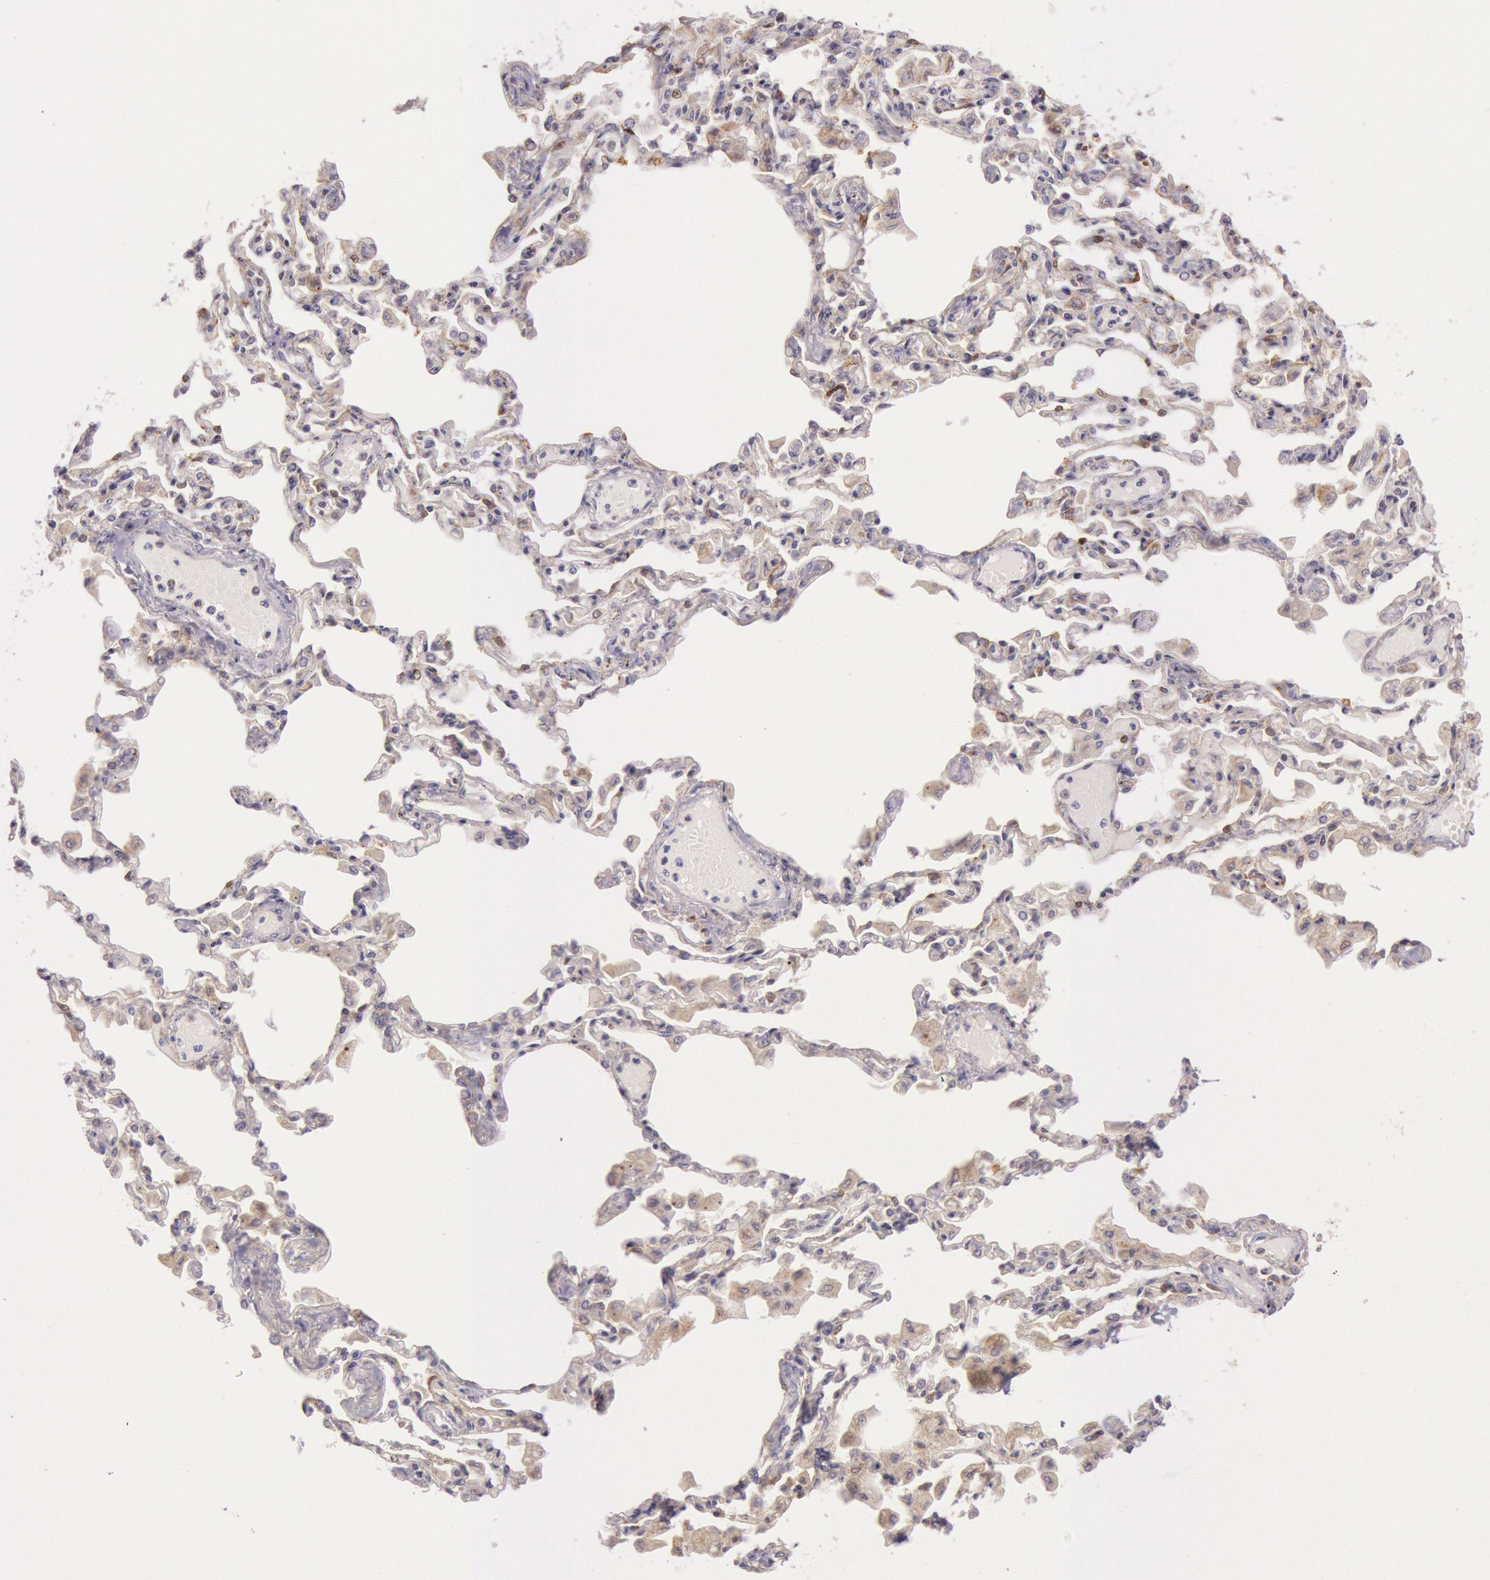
{"staining": {"intensity": "negative", "quantity": "none", "location": "none"}, "tissue": "adipose tissue", "cell_type": "Adipocytes", "image_type": "normal", "snomed": [{"axis": "morphology", "description": "Normal tissue, NOS"}, {"axis": "topography", "description": "Bronchus"}, {"axis": "topography", "description": "Lung"}], "caption": "Immunohistochemistry of benign adipose tissue exhibits no expression in adipocytes.", "gene": "CDK16", "patient": {"sex": "female", "age": 49}}